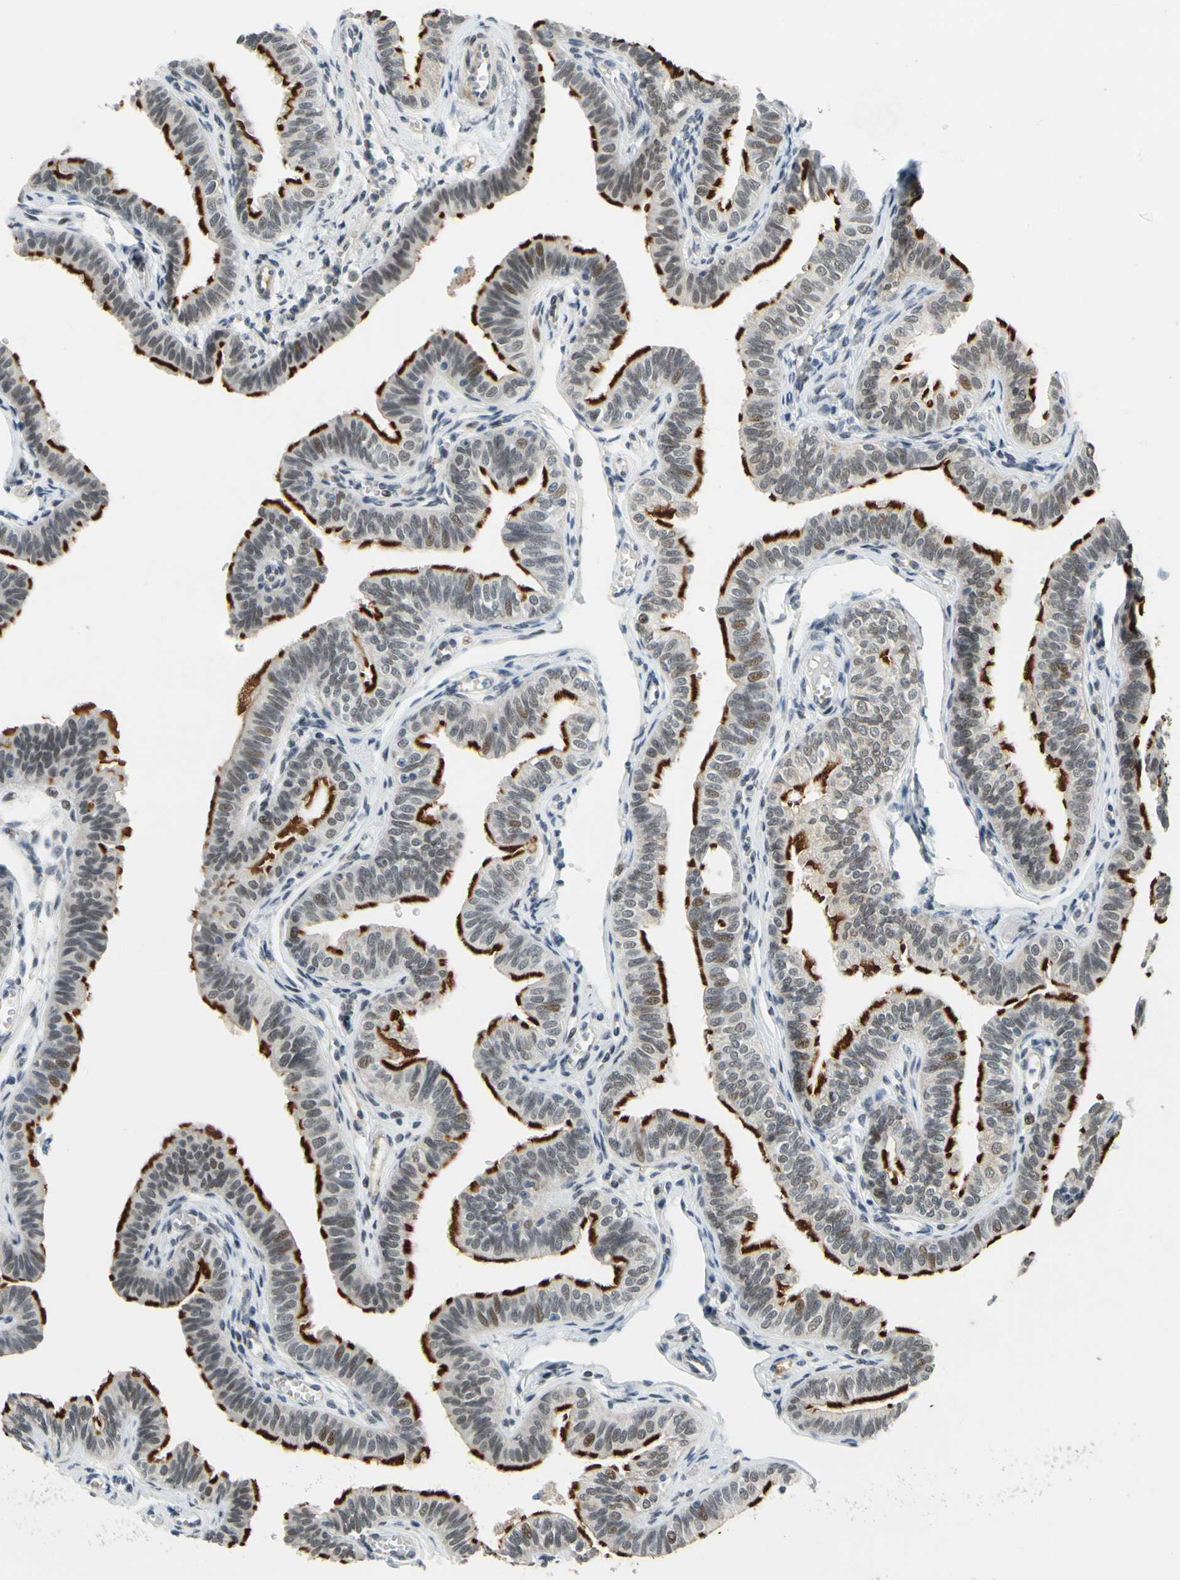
{"staining": {"intensity": "strong", "quantity": ">75%", "location": "cytoplasmic/membranous,nuclear"}, "tissue": "fallopian tube", "cell_type": "Glandular cells", "image_type": "normal", "snomed": [{"axis": "morphology", "description": "Normal tissue, NOS"}, {"axis": "morphology", "description": "Dermoid, NOS"}, {"axis": "topography", "description": "Fallopian tube"}], "caption": "High-power microscopy captured an immunohistochemistry micrograph of benign fallopian tube, revealing strong cytoplasmic/membranous,nuclear expression in approximately >75% of glandular cells. Nuclei are stained in blue.", "gene": "POGZ", "patient": {"sex": "female", "age": 33}}